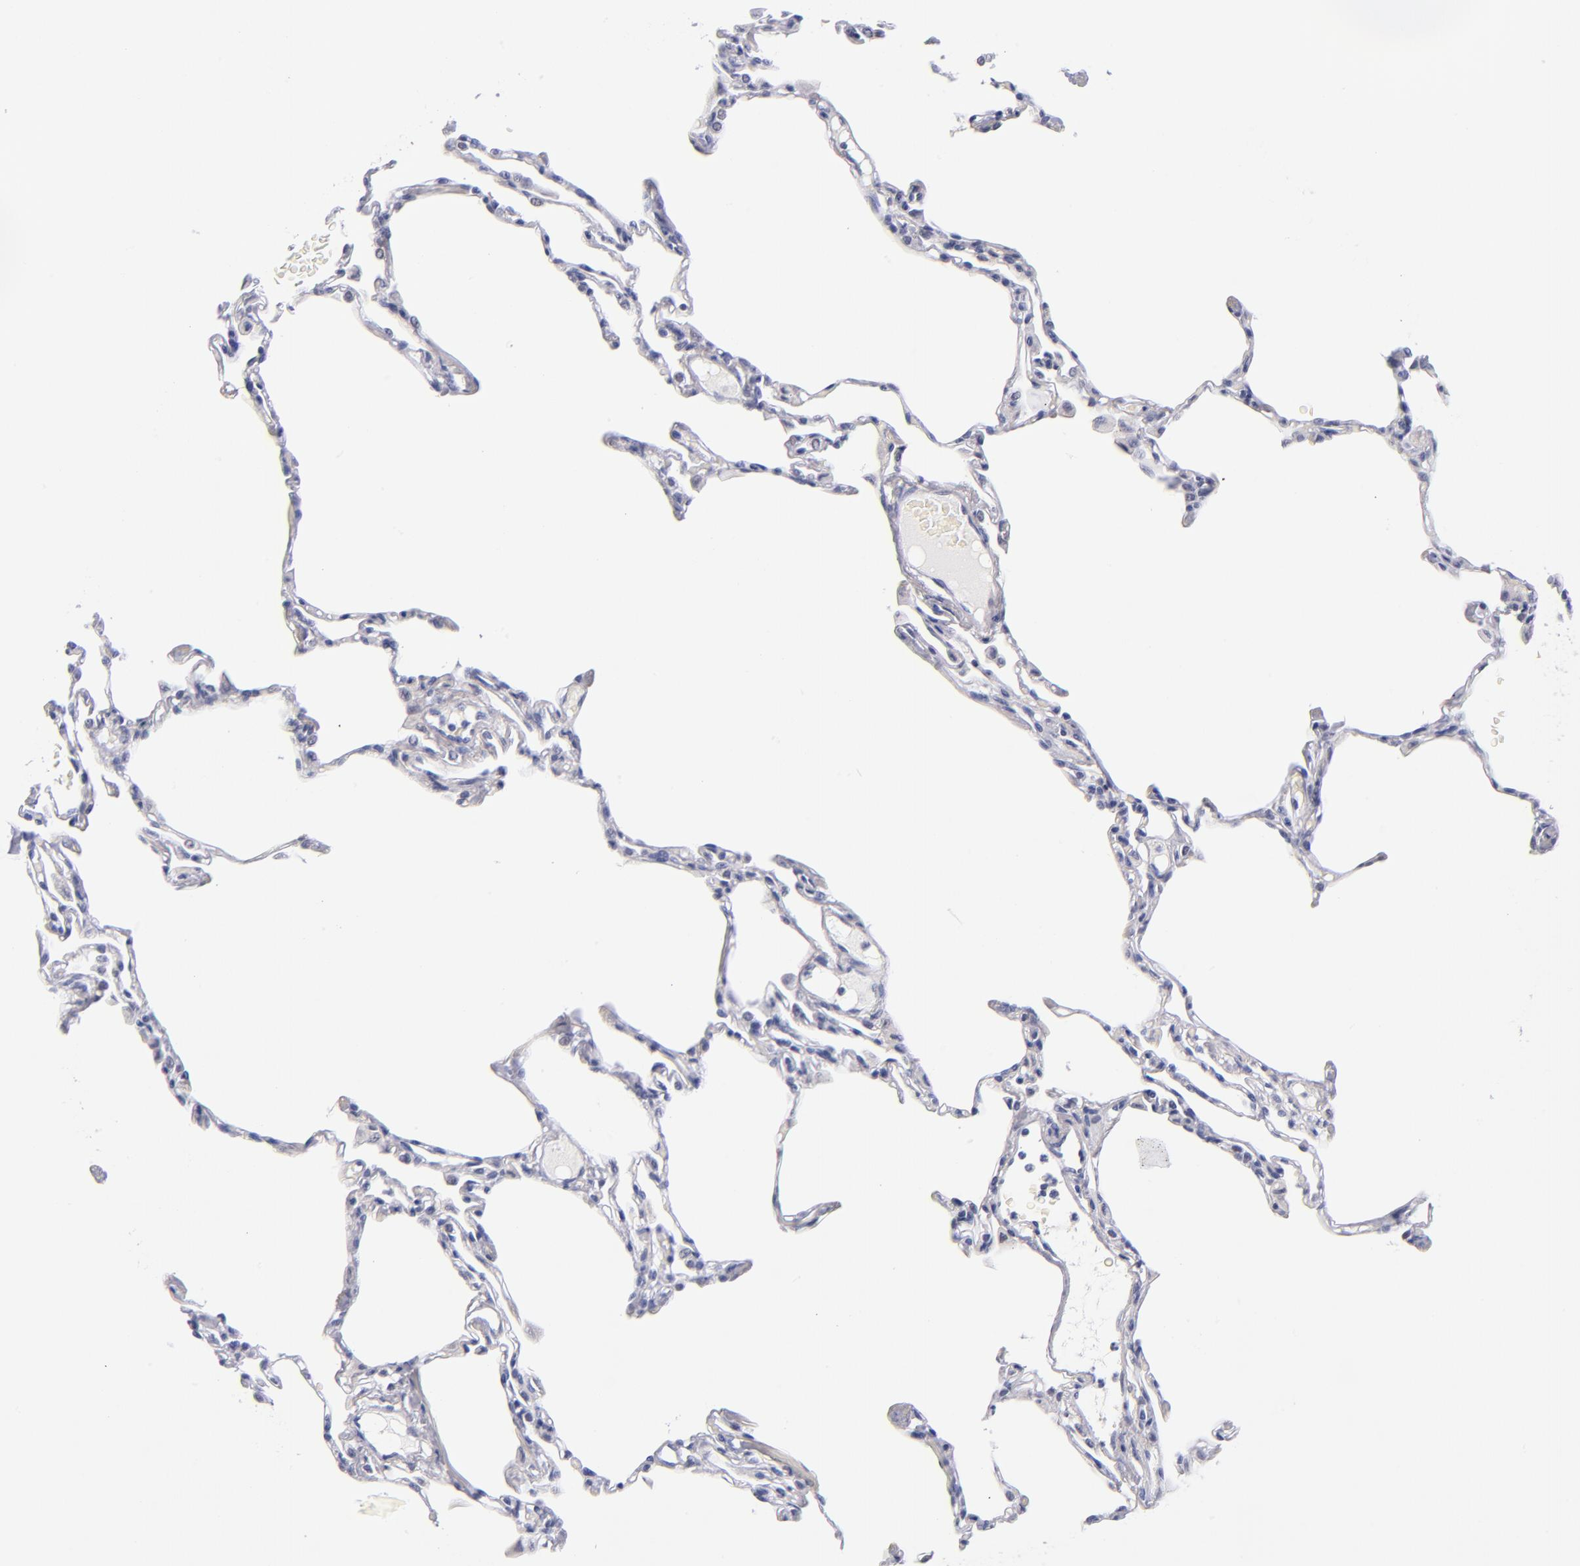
{"staining": {"intensity": "negative", "quantity": "none", "location": "none"}, "tissue": "lung", "cell_type": "Alveolar cells", "image_type": "normal", "snomed": [{"axis": "morphology", "description": "Normal tissue, NOS"}, {"axis": "topography", "description": "Lung"}], "caption": "A micrograph of human lung is negative for staining in alveolar cells. (DAB (3,3'-diaminobenzidine) immunohistochemistry (IHC), high magnification).", "gene": "SNRPB", "patient": {"sex": "female", "age": 49}}